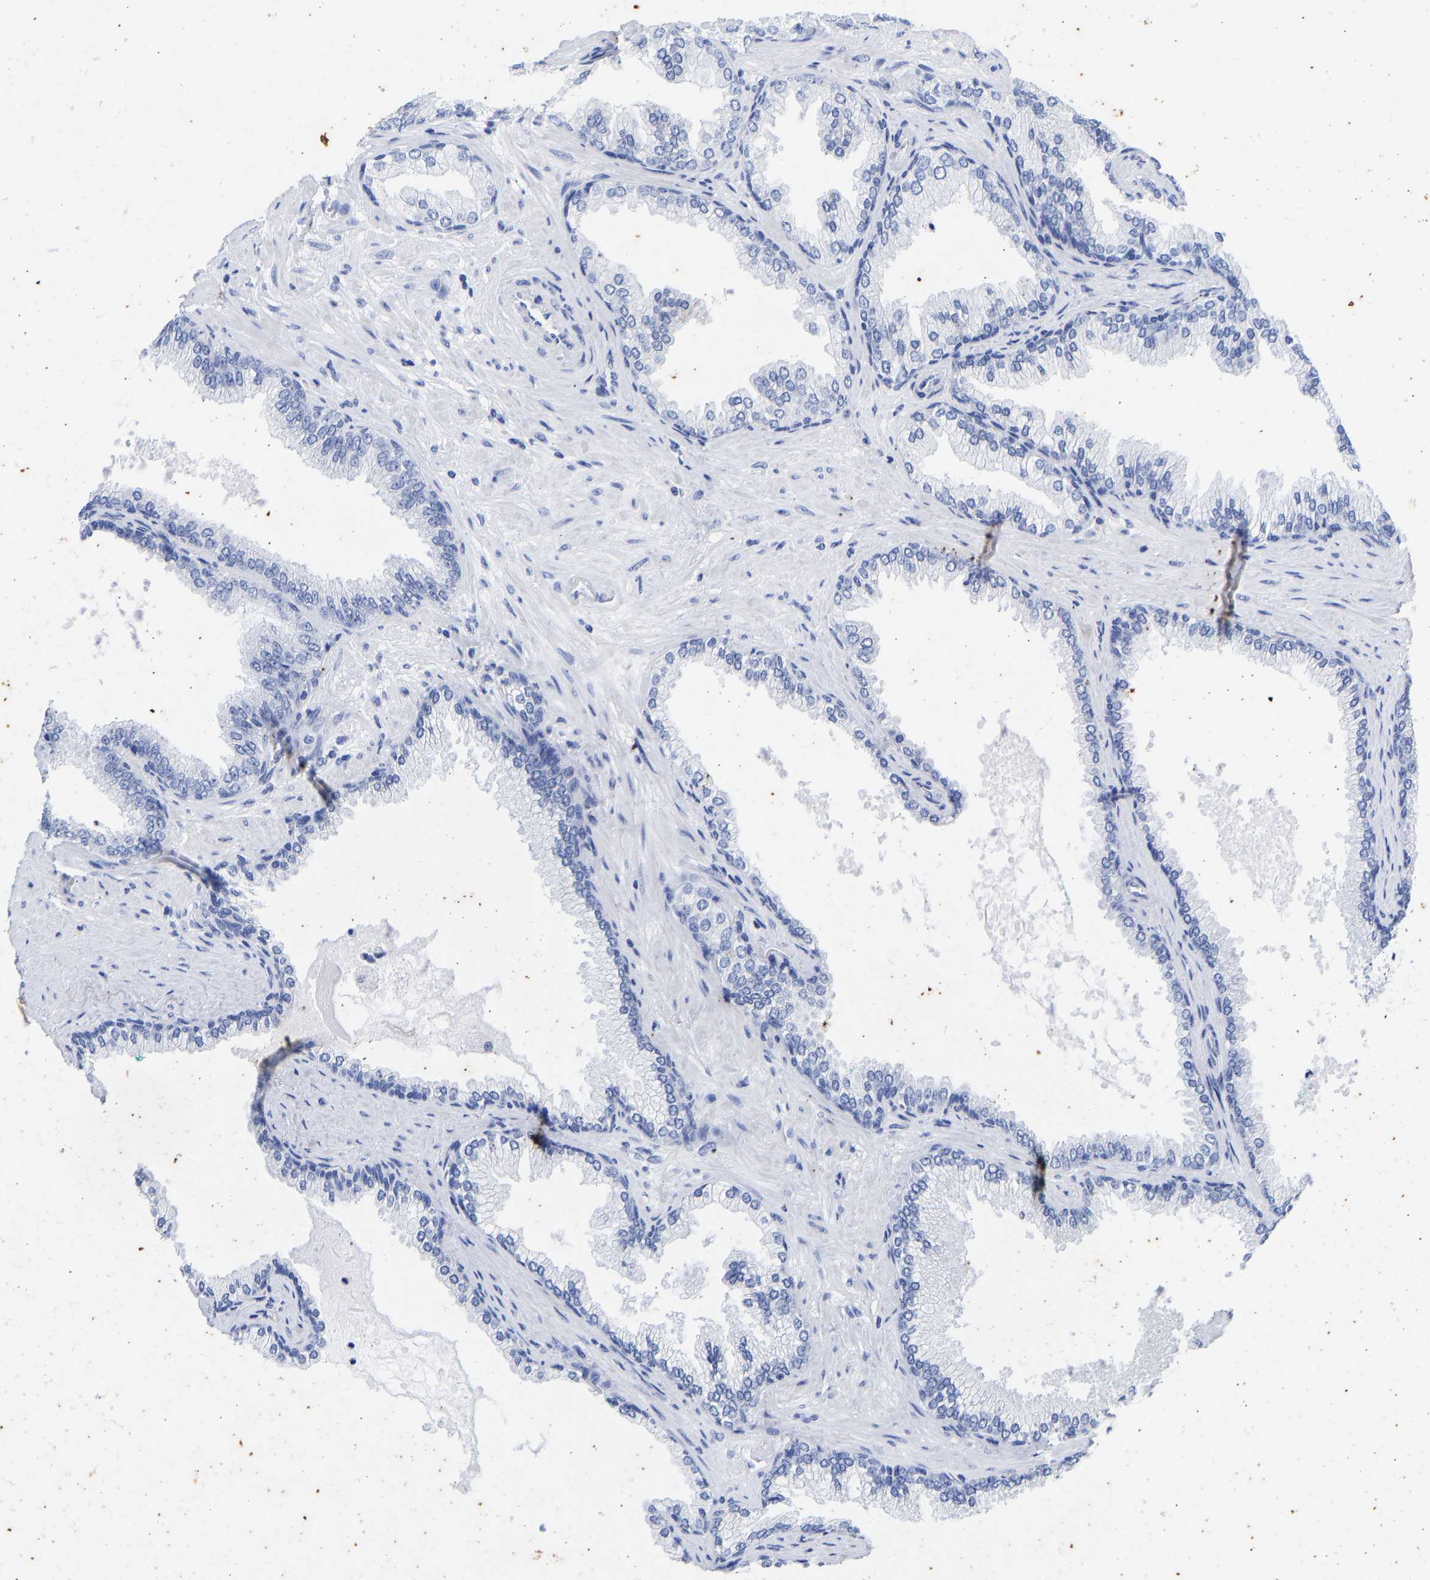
{"staining": {"intensity": "negative", "quantity": "none", "location": "none"}, "tissue": "prostate cancer", "cell_type": "Tumor cells", "image_type": "cancer", "snomed": [{"axis": "morphology", "description": "Adenocarcinoma, High grade"}, {"axis": "topography", "description": "Prostate"}], "caption": "Prostate cancer (adenocarcinoma (high-grade)) was stained to show a protein in brown. There is no significant expression in tumor cells.", "gene": "KRT1", "patient": {"sex": "male", "age": 71}}